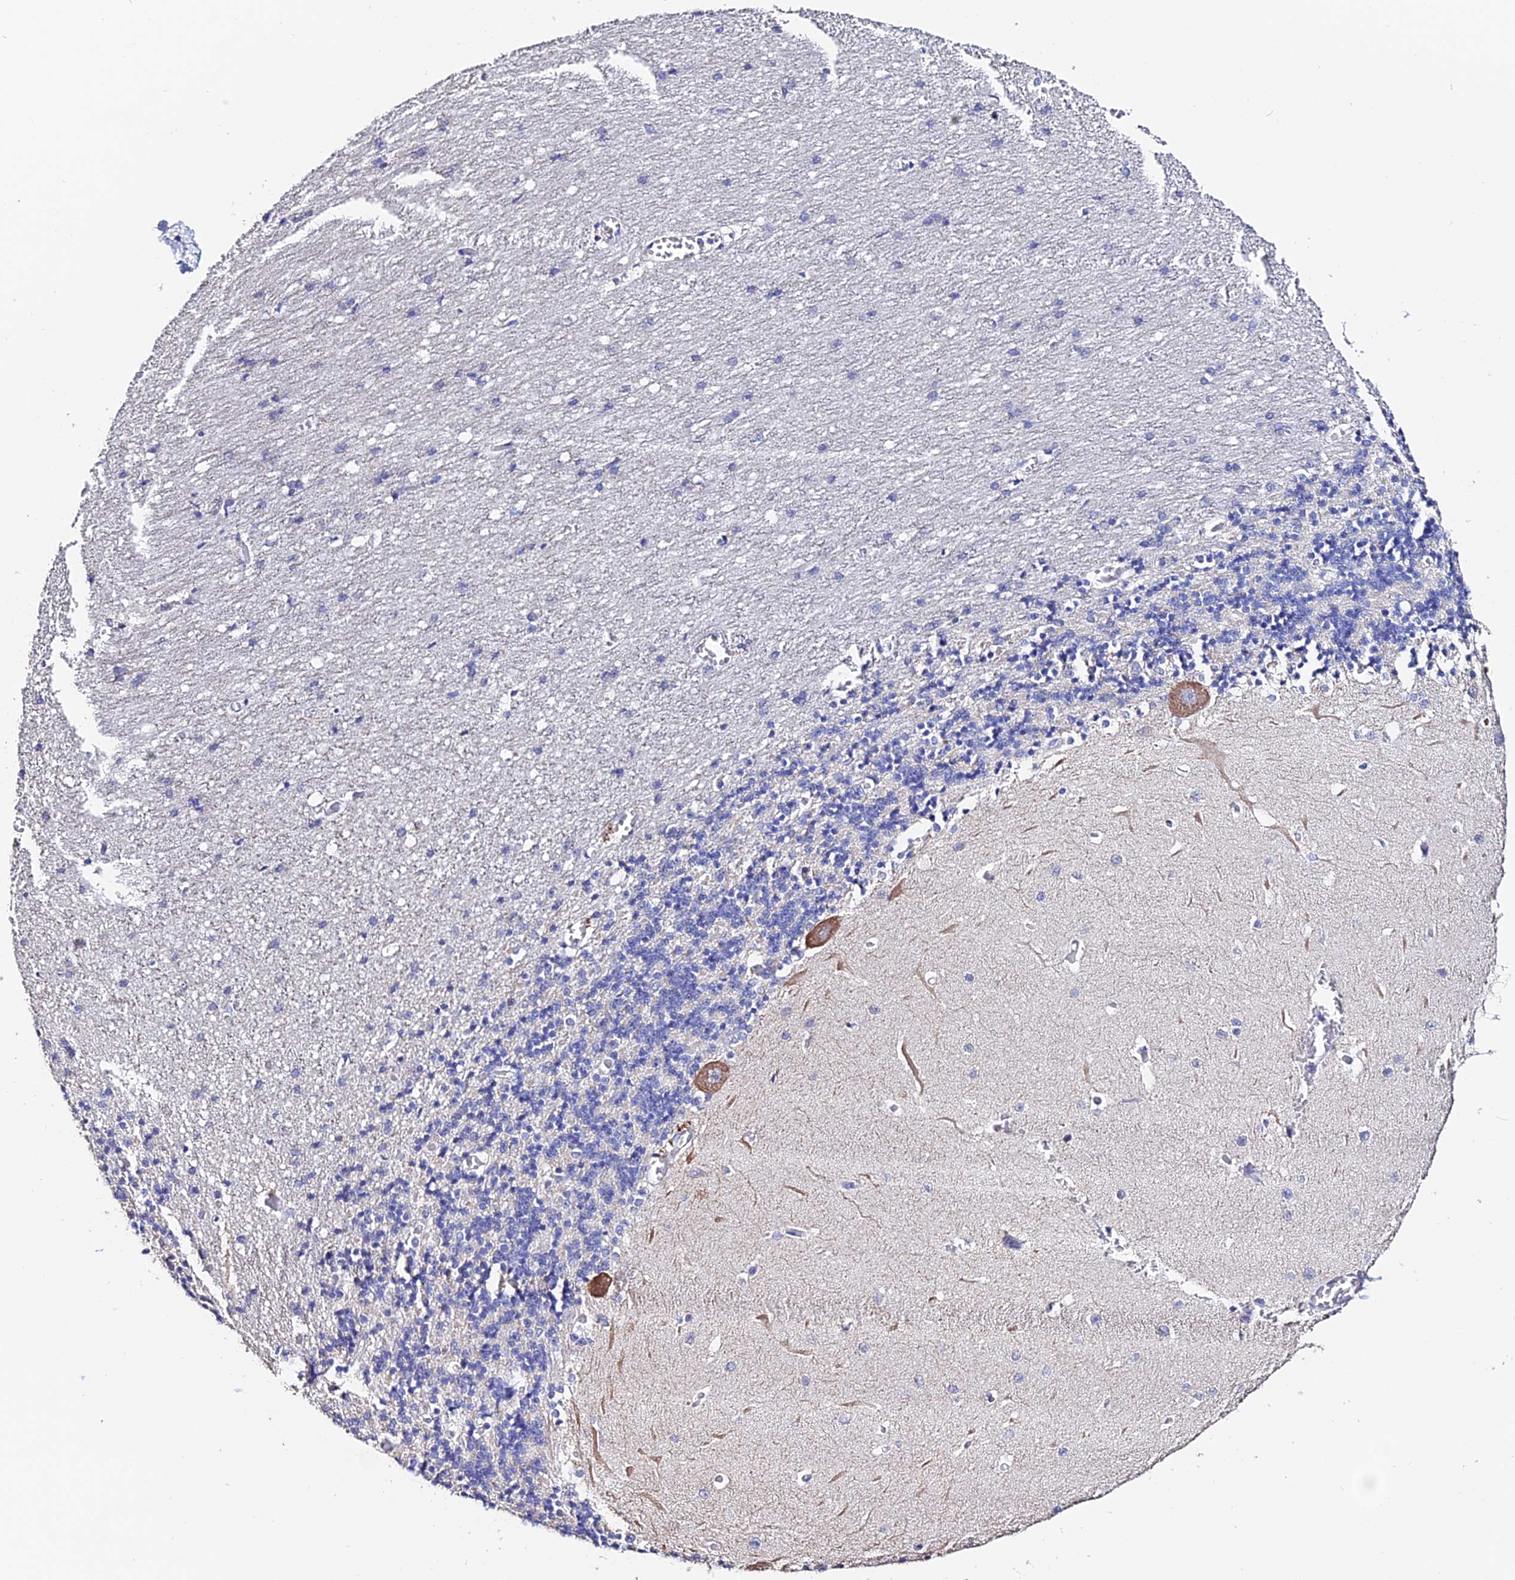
{"staining": {"intensity": "negative", "quantity": "none", "location": "none"}, "tissue": "cerebellum", "cell_type": "Cells in granular layer", "image_type": "normal", "snomed": [{"axis": "morphology", "description": "Normal tissue, NOS"}, {"axis": "topography", "description": "Cerebellum"}], "caption": "The micrograph reveals no significant expression in cells in granular layer of cerebellum.", "gene": "ESM1", "patient": {"sex": "male", "age": 37}}